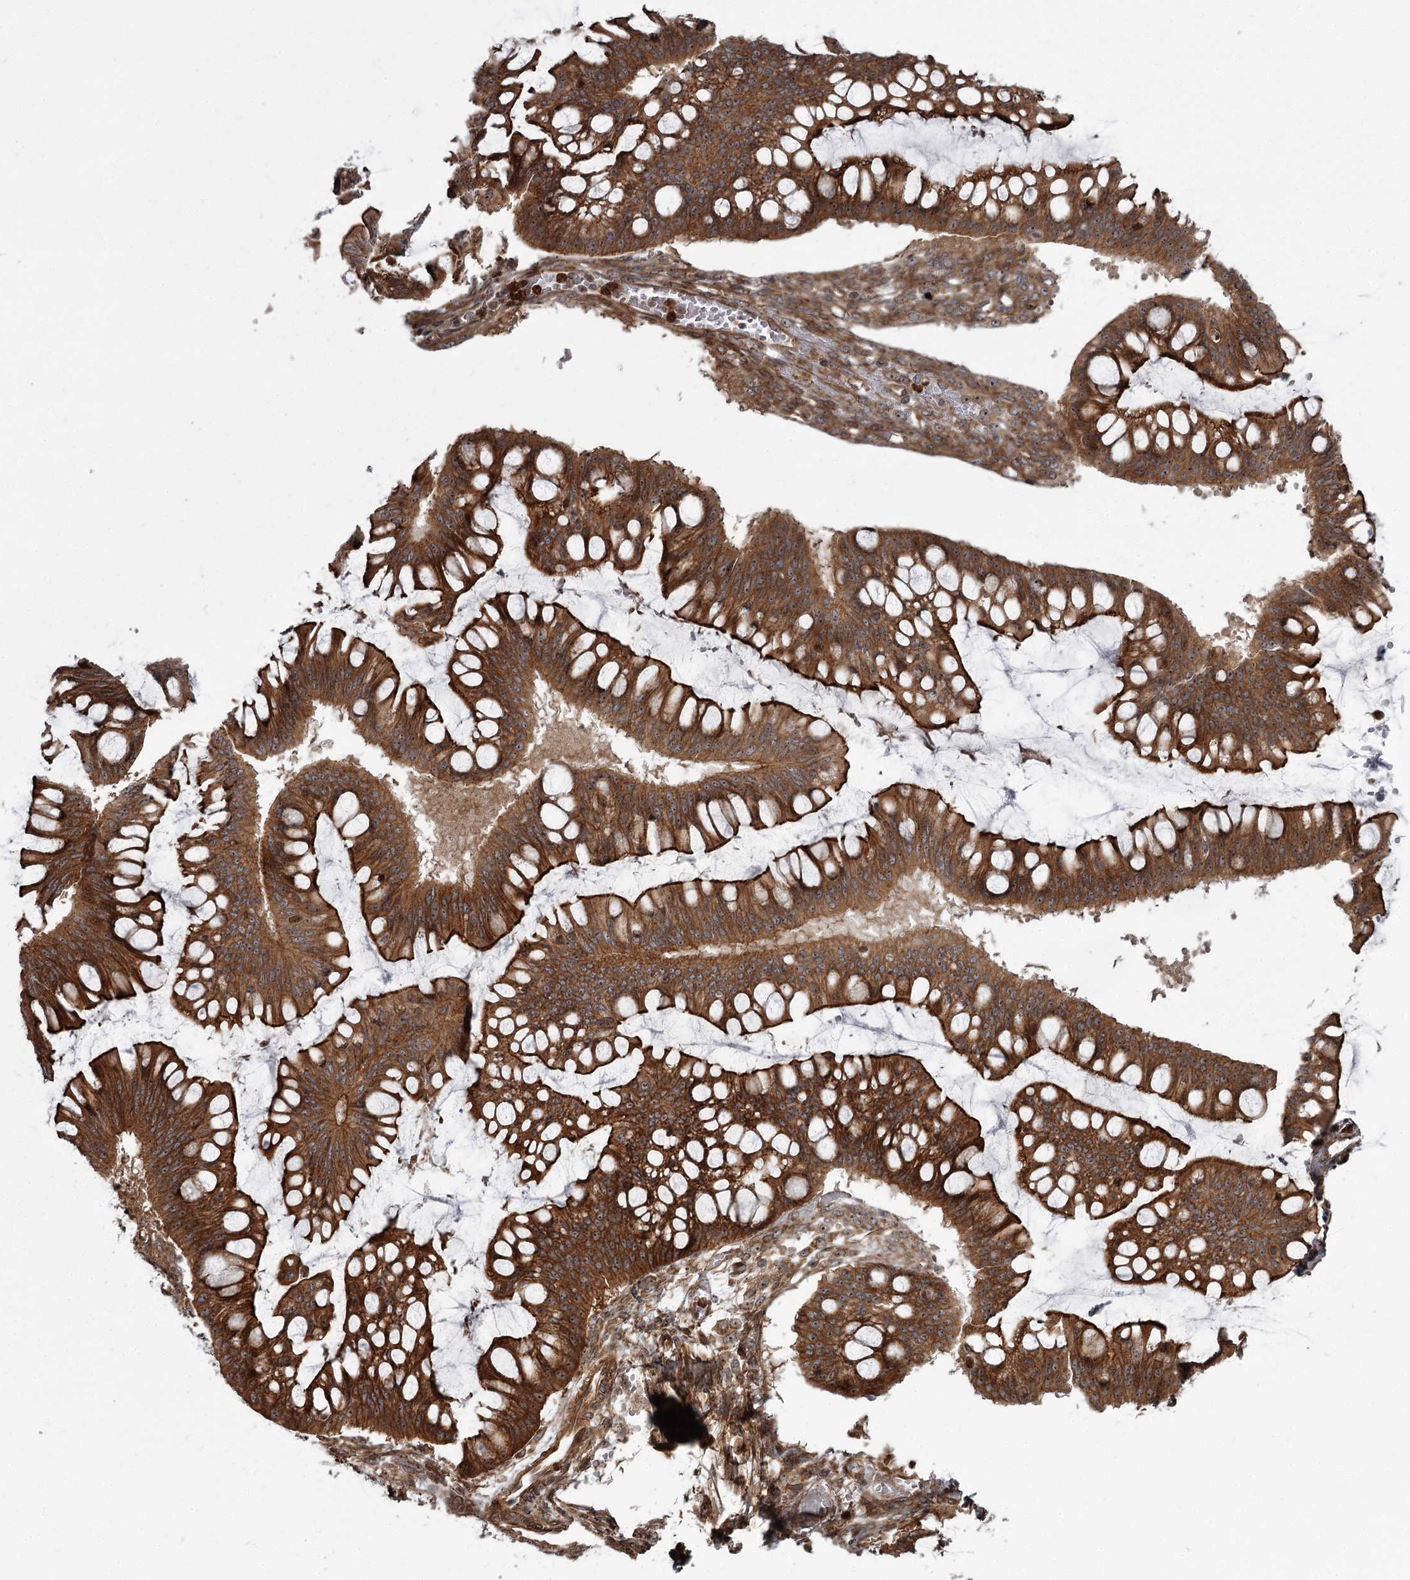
{"staining": {"intensity": "strong", "quantity": ">75%", "location": "cytoplasmic/membranous,nuclear"}, "tissue": "ovarian cancer", "cell_type": "Tumor cells", "image_type": "cancer", "snomed": [{"axis": "morphology", "description": "Cystadenocarcinoma, mucinous, NOS"}, {"axis": "topography", "description": "Ovary"}], "caption": "Immunohistochemistry of ovarian cancer (mucinous cystadenocarcinoma) shows high levels of strong cytoplasmic/membranous and nuclear expression in approximately >75% of tumor cells. (Stains: DAB (3,3'-diaminobenzidine) in brown, nuclei in blue, Microscopy: brightfield microscopy at high magnification).", "gene": "THAP9", "patient": {"sex": "female", "age": 73}}